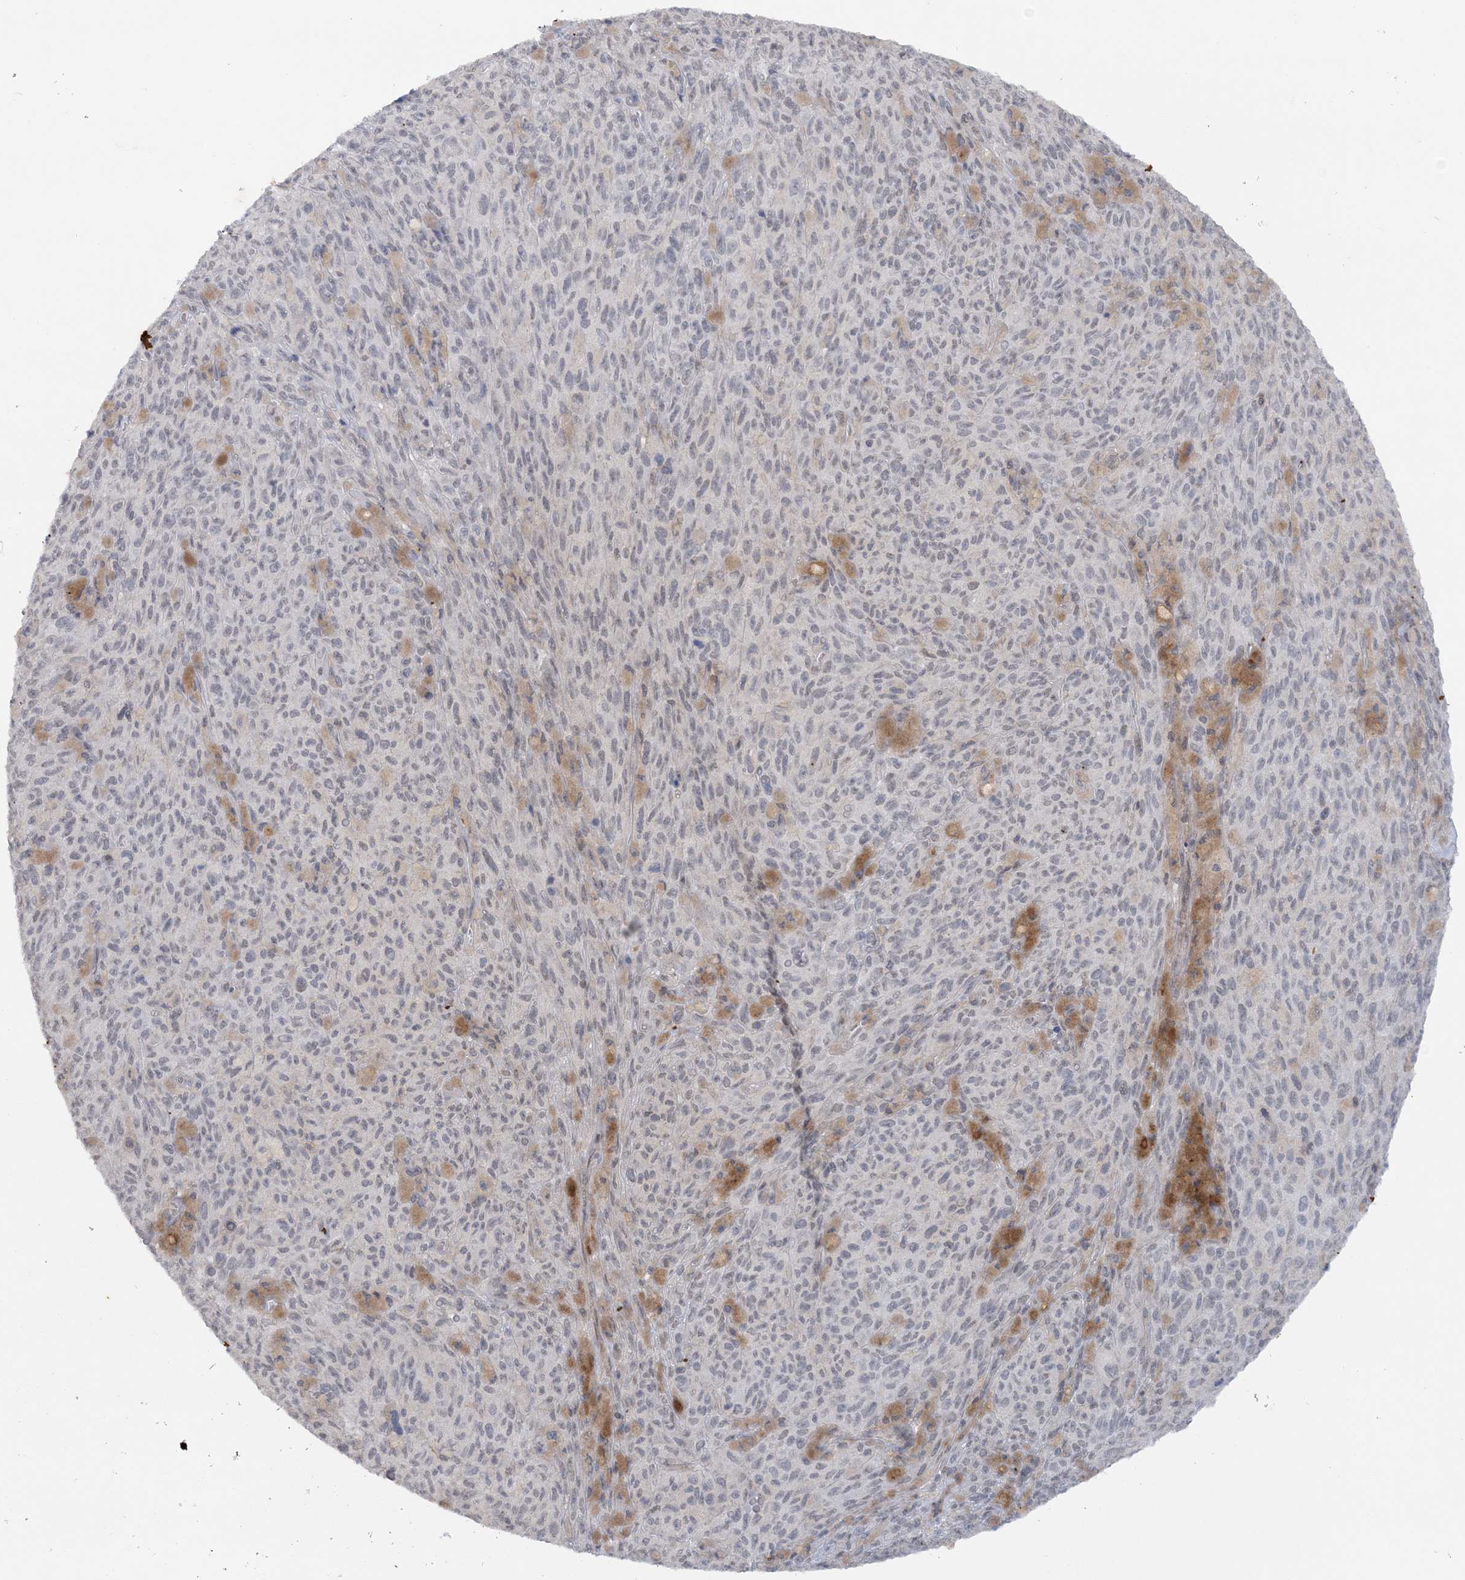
{"staining": {"intensity": "negative", "quantity": "none", "location": "none"}, "tissue": "melanoma", "cell_type": "Tumor cells", "image_type": "cancer", "snomed": [{"axis": "morphology", "description": "Malignant melanoma, NOS"}, {"axis": "topography", "description": "Skin"}], "caption": "Tumor cells are negative for brown protein staining in malignant melanoma. (Immunohistochemistry, brightfield microscopy, high magnification).", "gene": "CCDC152", "patient": {"sex": "female", "age": 82}}